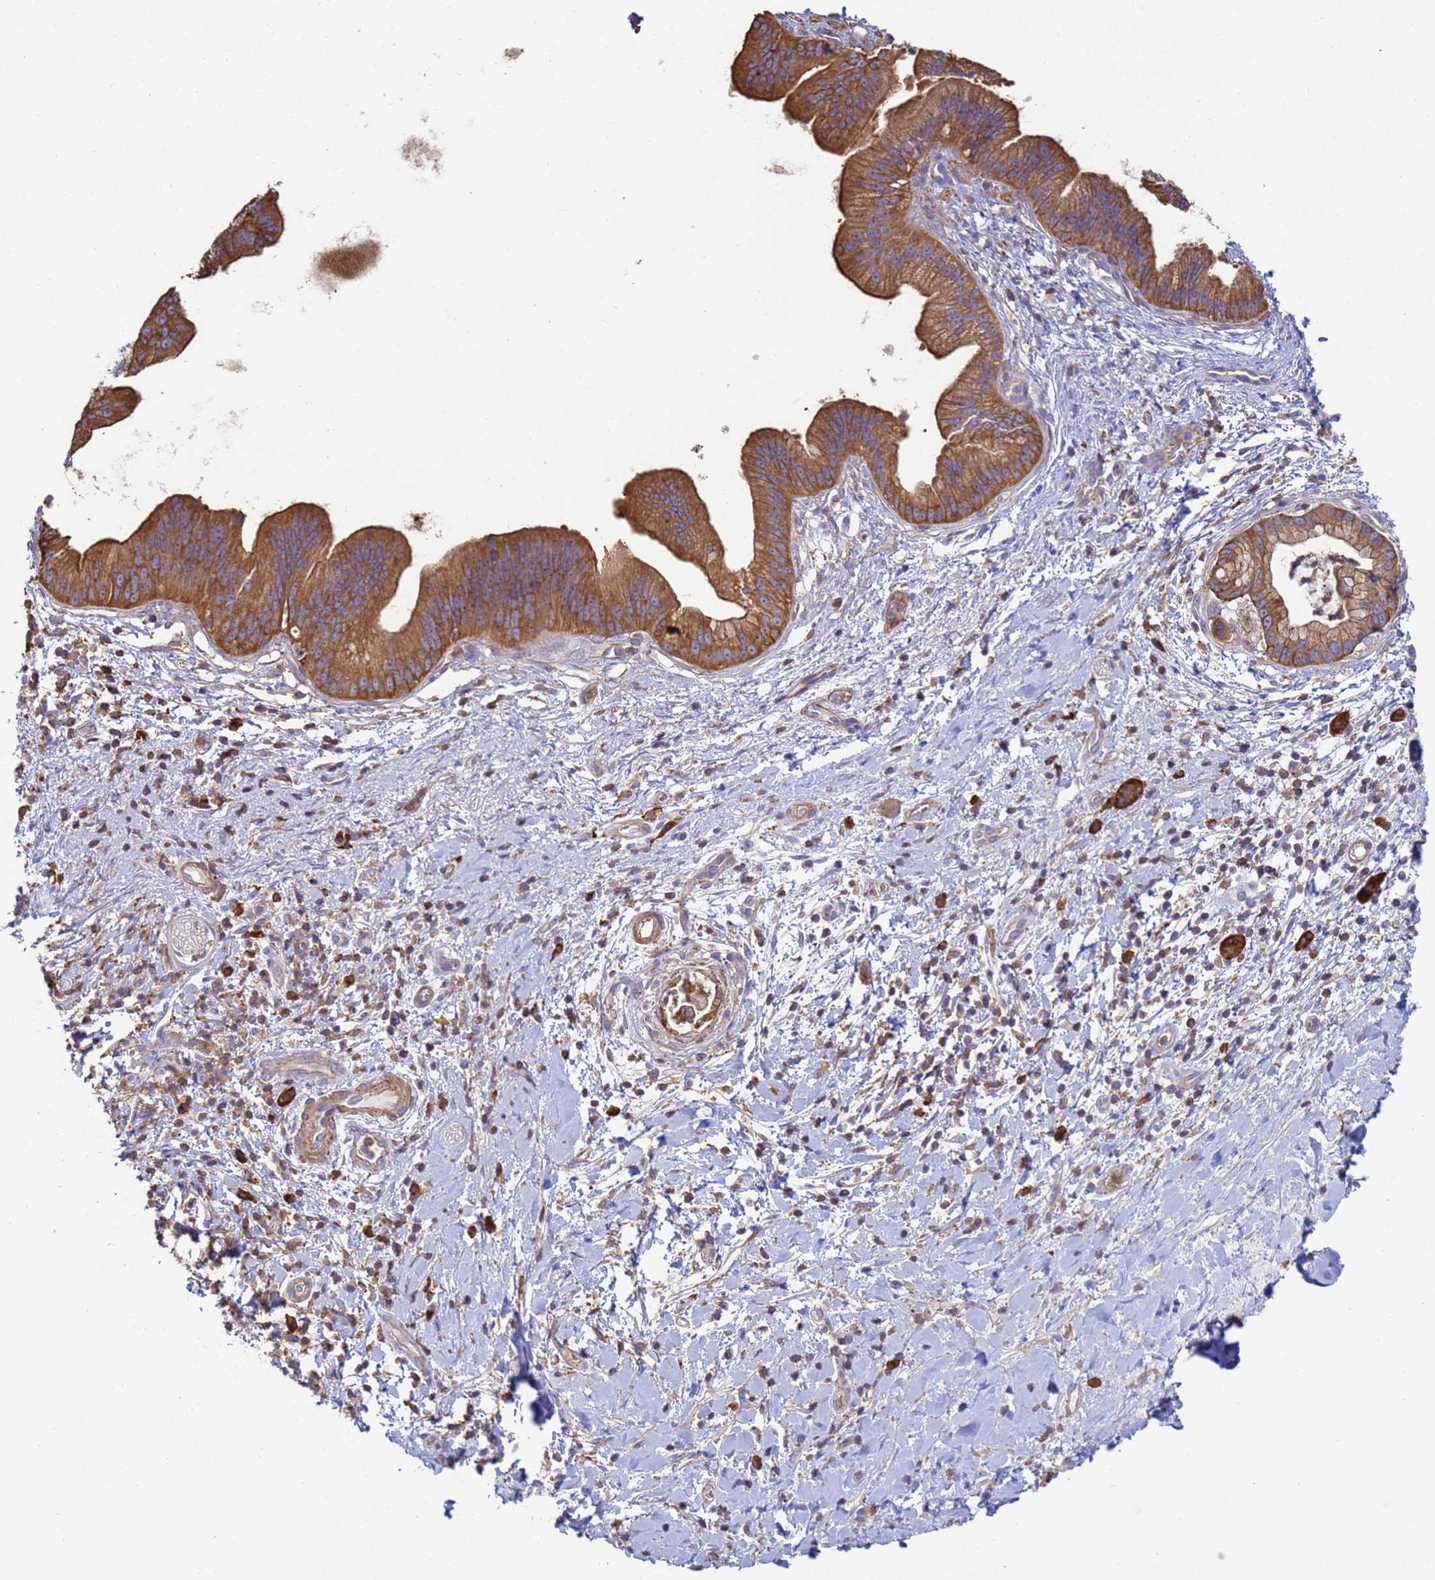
{"staining": {"intensity": "strong", "quantity": ">75%", "location": "cytoplasmic/membranous"}, "tissue": "pancreatic cancer", "cell_type": "Tumor cells", "image_type": "cancer", "snomed": [{"axis": "morphology", "description": "Adenocarcinoma, NOS"}, {"axis": "topography", "description": "Pancreas"}], "caption": "Brown immunohistochemical staining in human pancreatic cancer reveals strong cytoplasmic/membranous expression in approximately >75% of tumor cells.", "gene": "ZNG1B", "patient": {"sex": "male", "age": 78}}